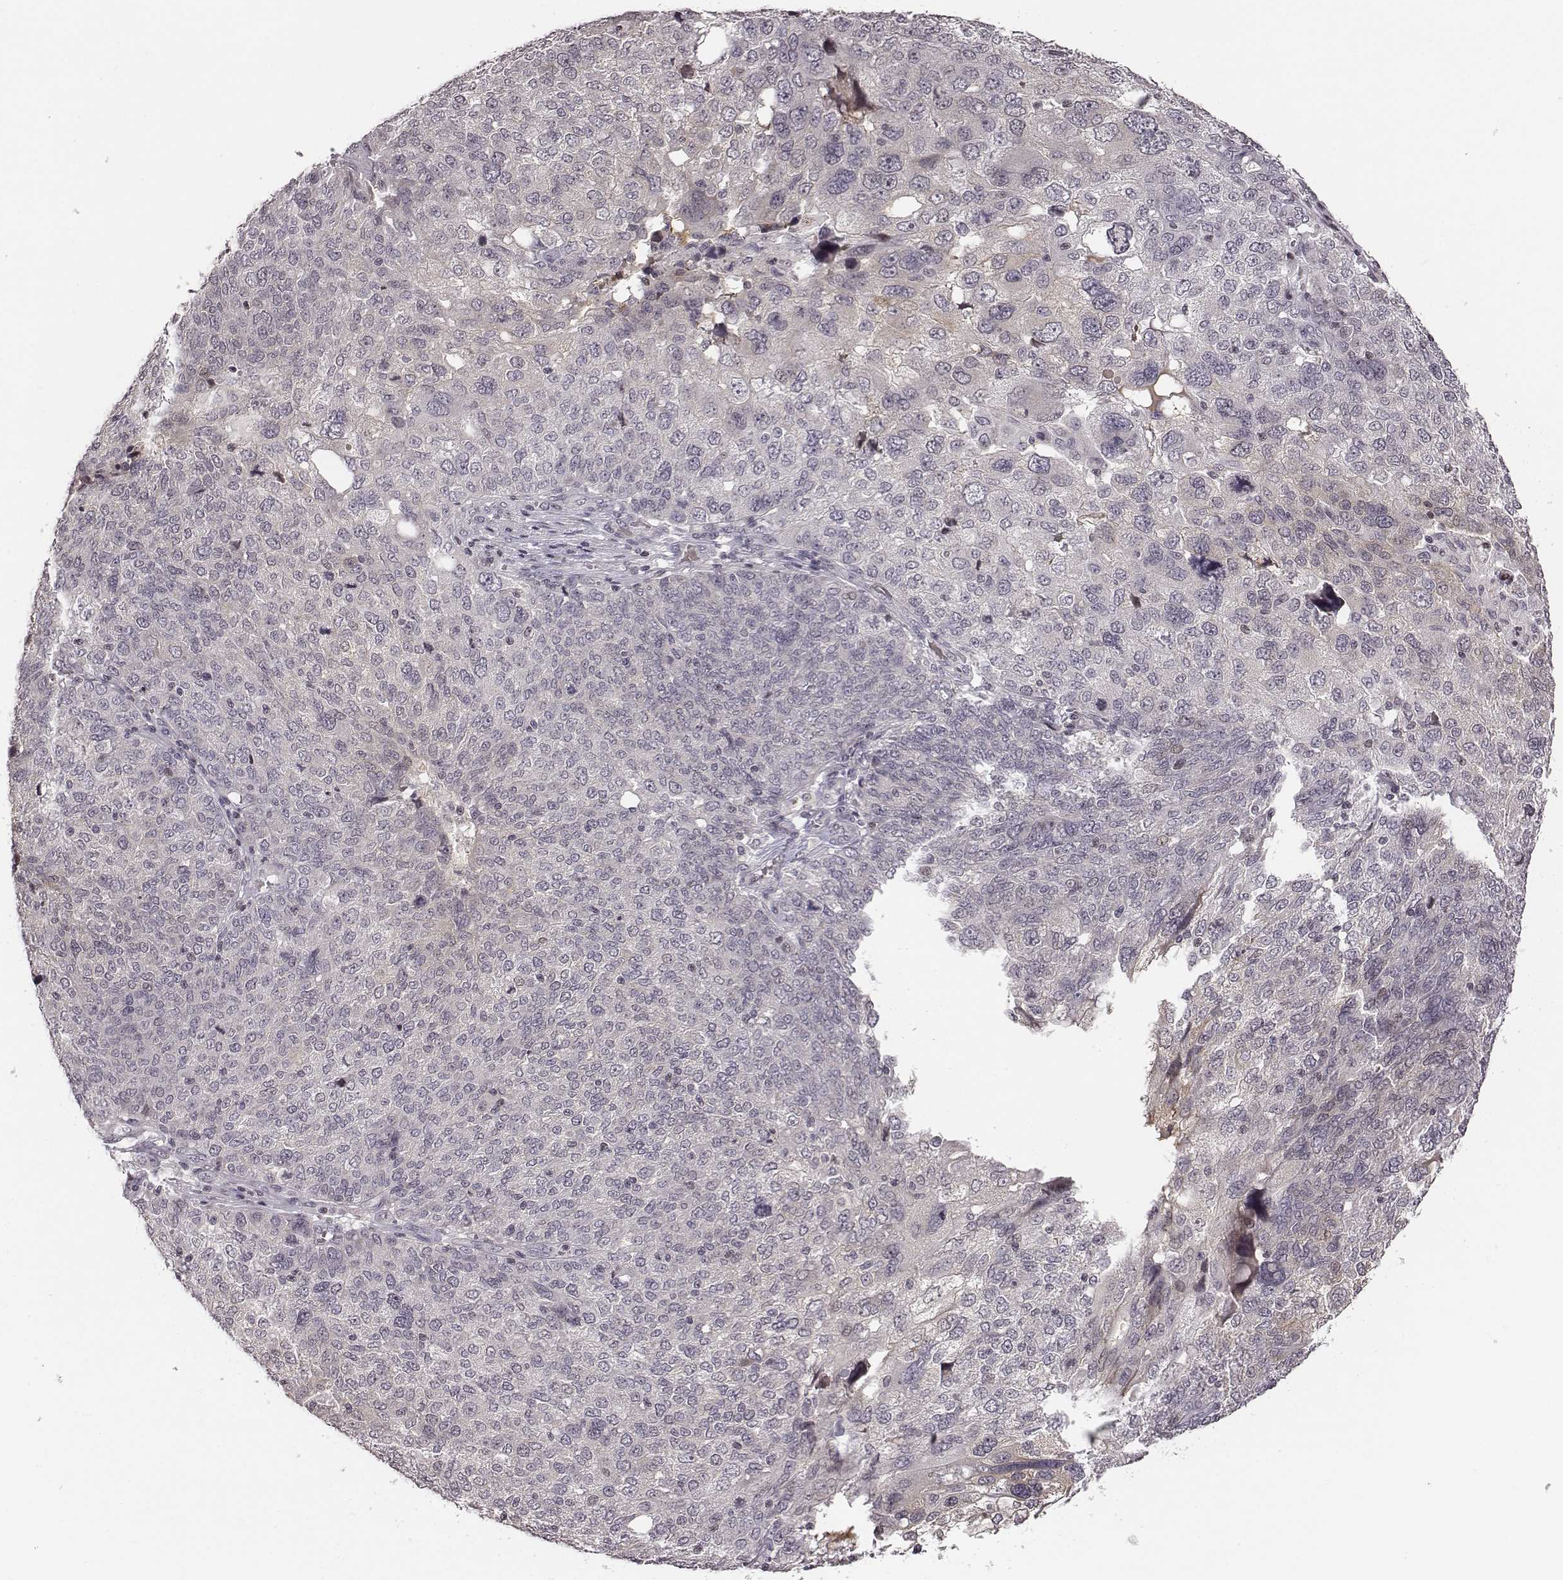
{"staining": {"intensity": "negative", "quantity": "none", "location": "none"}, "tissue": "ovarian cancer", "cell_type": "Tumor cells", "image_type": "cancer", "snomed": [{"axis": "morphology", "description": "Carcinoma, endometroid"}, {"axis": "topography", "description": "Ovary"}], "caption": "The immunohistochemistry (IHC) micrograph has no significant expression in tumor cells of ovarian cancer (endometroid carcinoma) tissue.", "gene": "GRM4", "patient": {"sex": "female", "age": 58}}